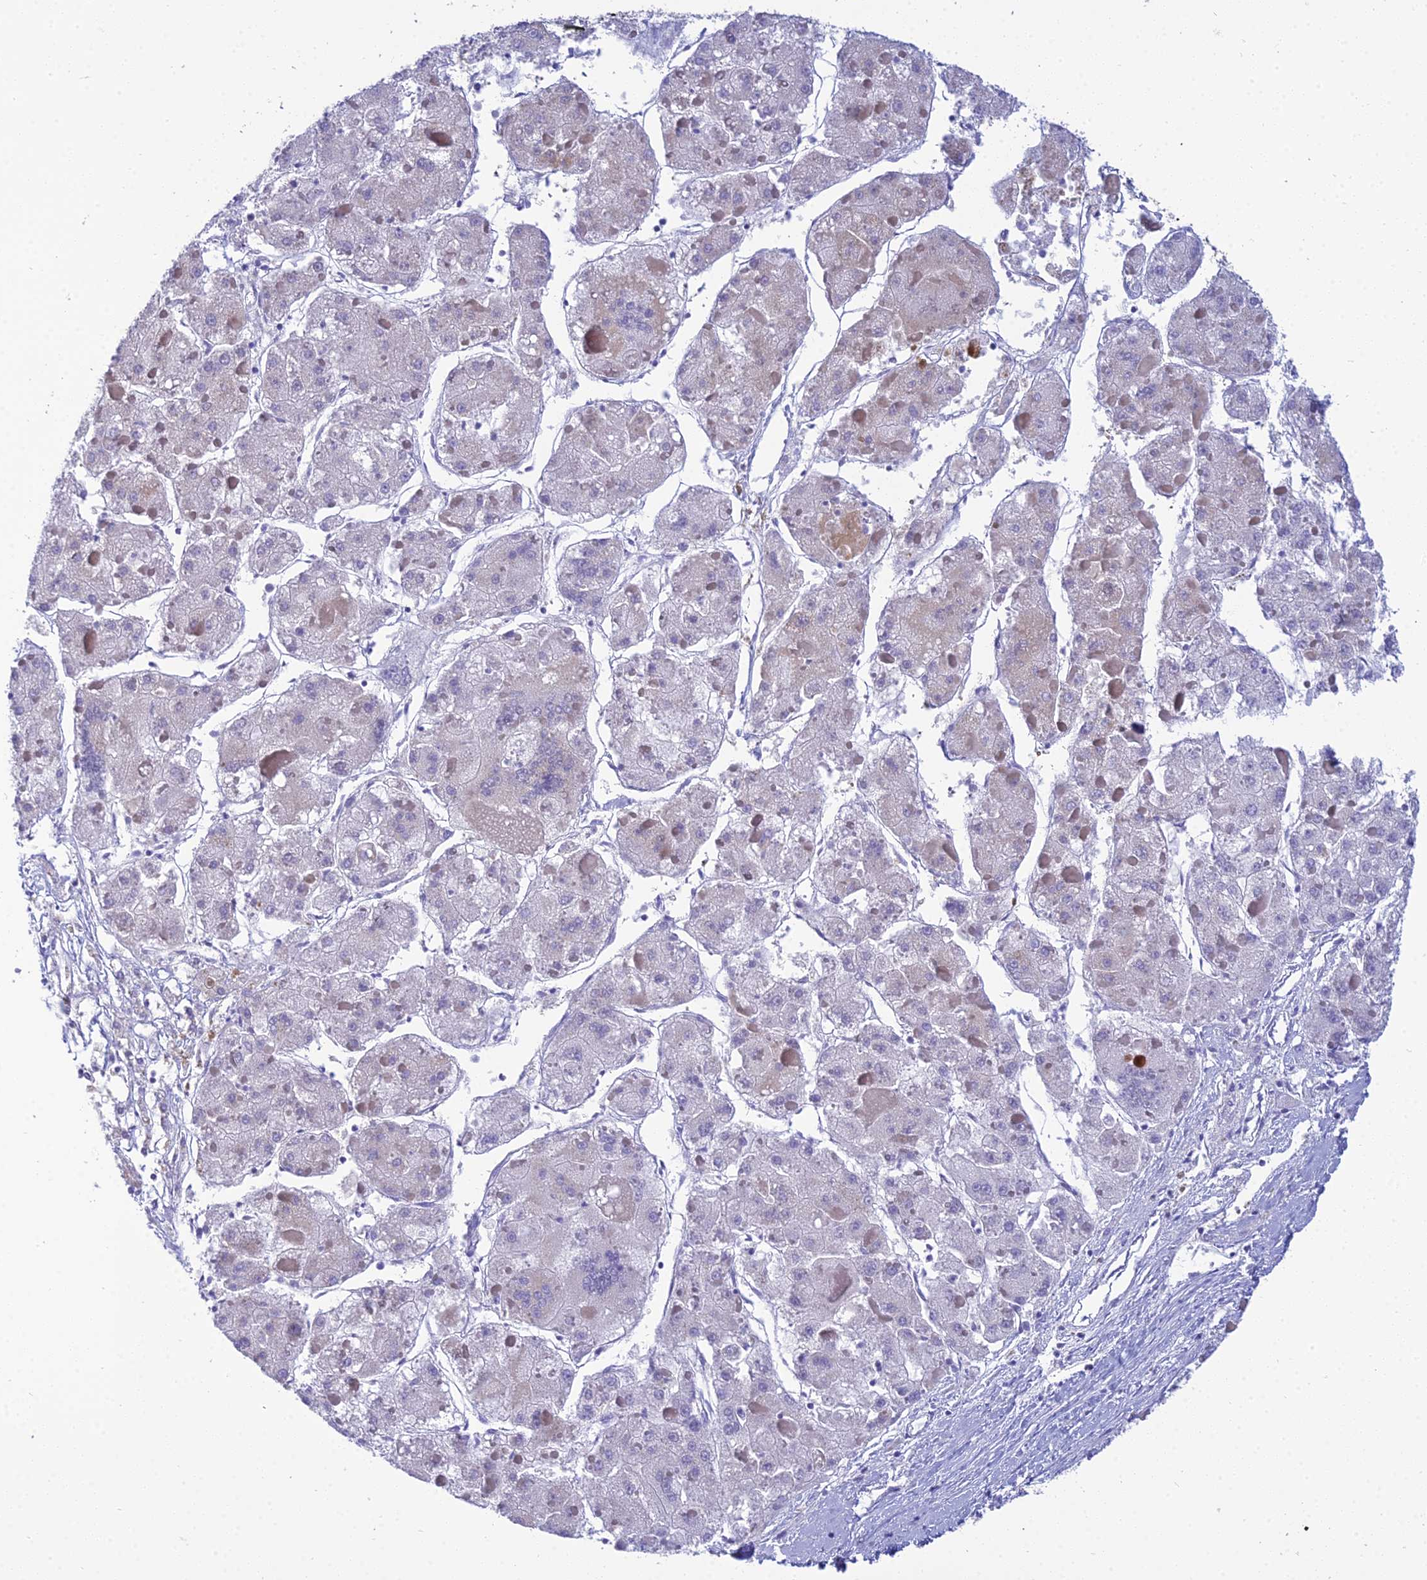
{"staining": {"intensity": "negative", "quantity": "none", "location": "none"}, "tissue": "liver cancer", "cell_type": "Tumor cells", "image_type": "cancer", "snomed": [{"axis": "morphology", "description": "Carcinoma, Hepatocellular, NOS"}, {"axis": "topography", "description": "Liver"}], "caption": "This is a micrograph of immunohistochemistry (IHC) staining of liver hepatocellular carcinoma, which shows no expression in tumor cells.", "gene": "ZMIZ1", "patient": {"sex": "female", "age": 73}}